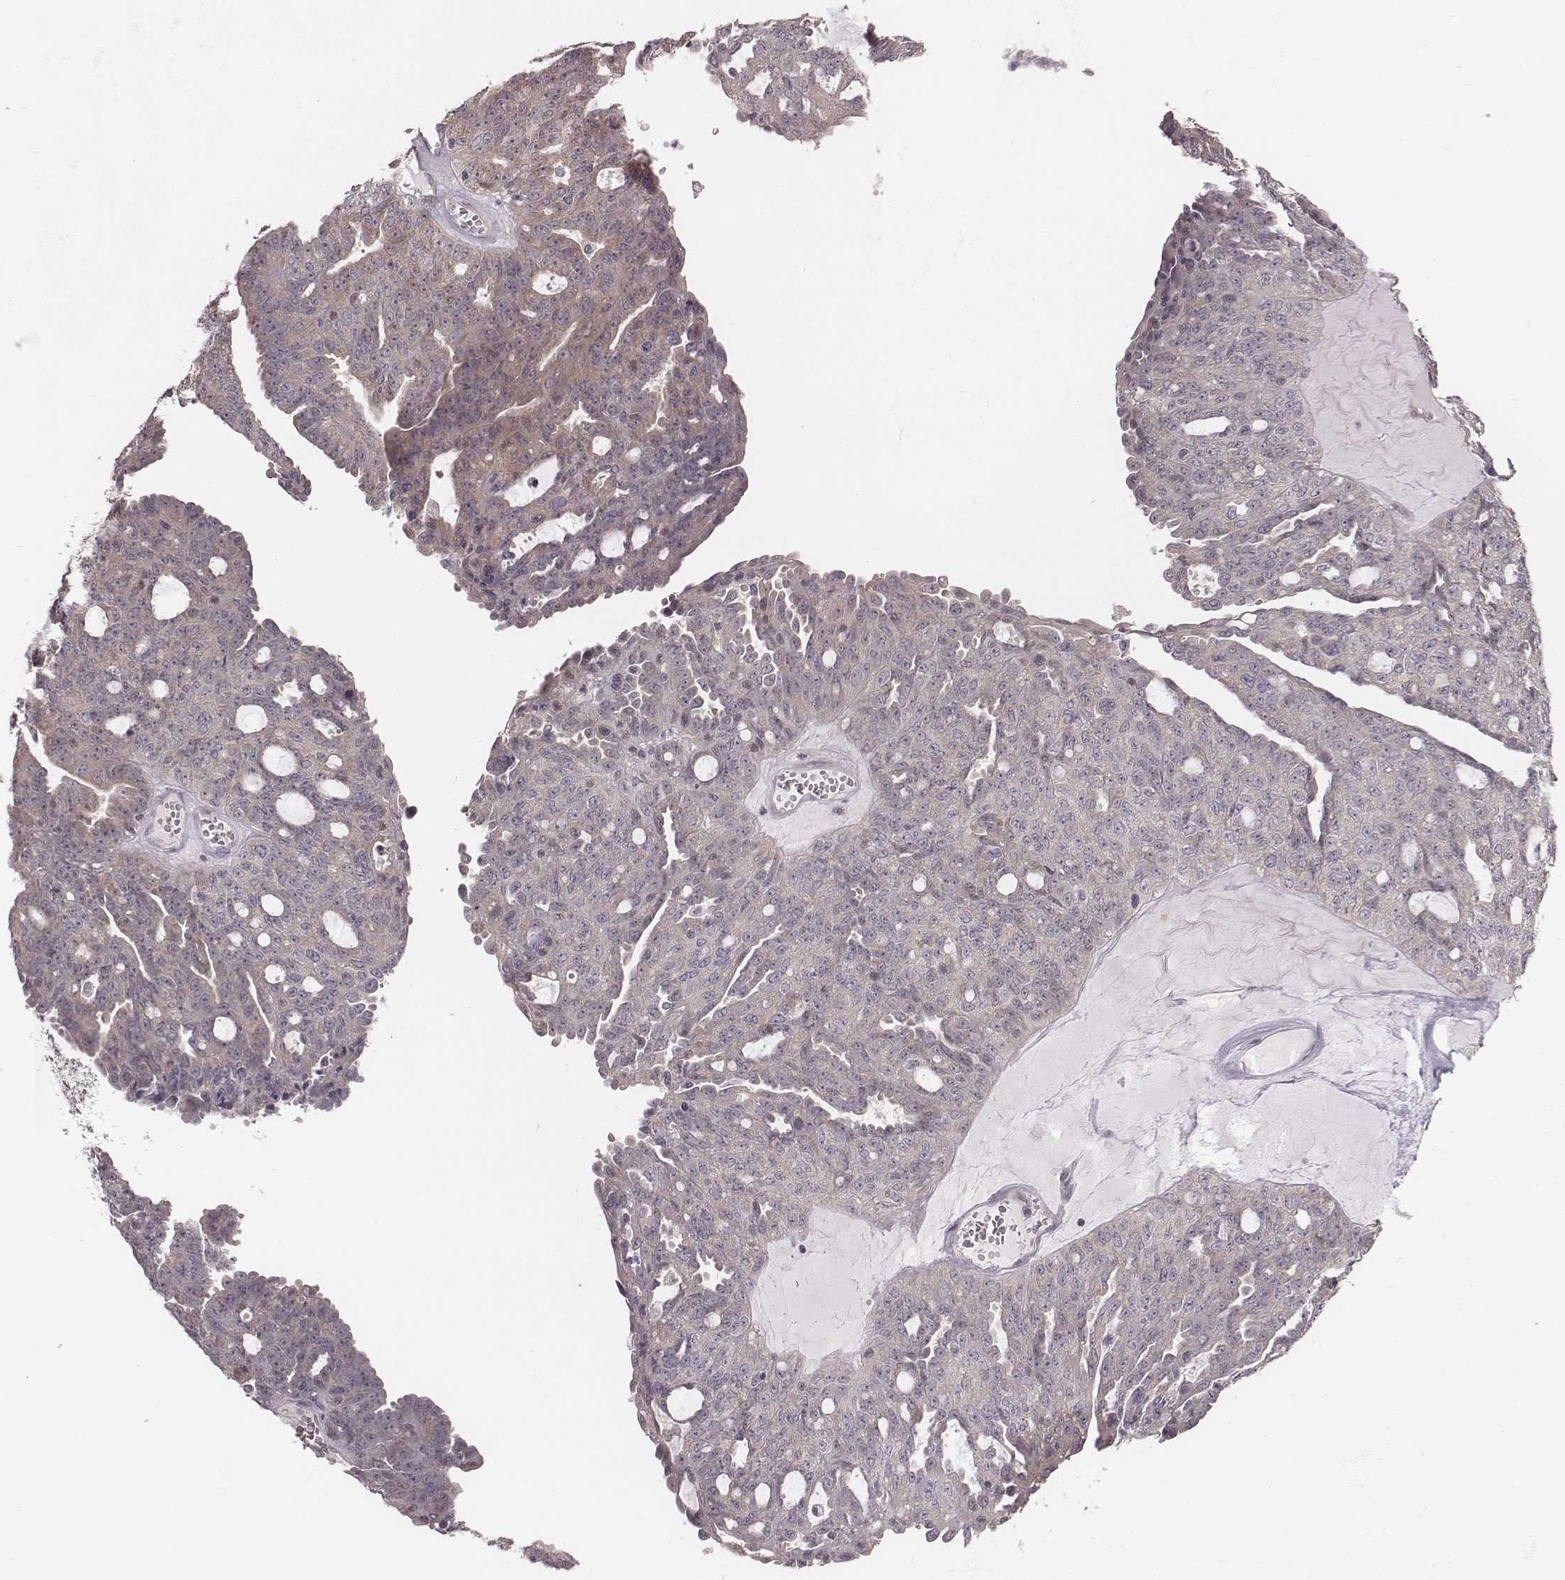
{"staining": {"intensity": "weak", "quantity": "25%-75%", "location": "cytoplasmic/membranous"}, "tissue": "ovarian cancer", "cell_type": "Tumor cells", "image_type": "cancer", "snomed": [{"axis": "morphology", "description": "Cystadenocarcinoma, serous, NOS"}, {"axis": "topography", "description": "Ovary"}], "caption": "This photomicrograph shows ovarian serous cystadenocarcinoma stained with immunohistochemistry to label a protein in brown. The cytoplasmic/membranous of tumor cells show weak positivity for the protein. Nuclei are counter-stained blue.", "gene": "TDRD5", "patient": {"sex": "female", "age": 71}}